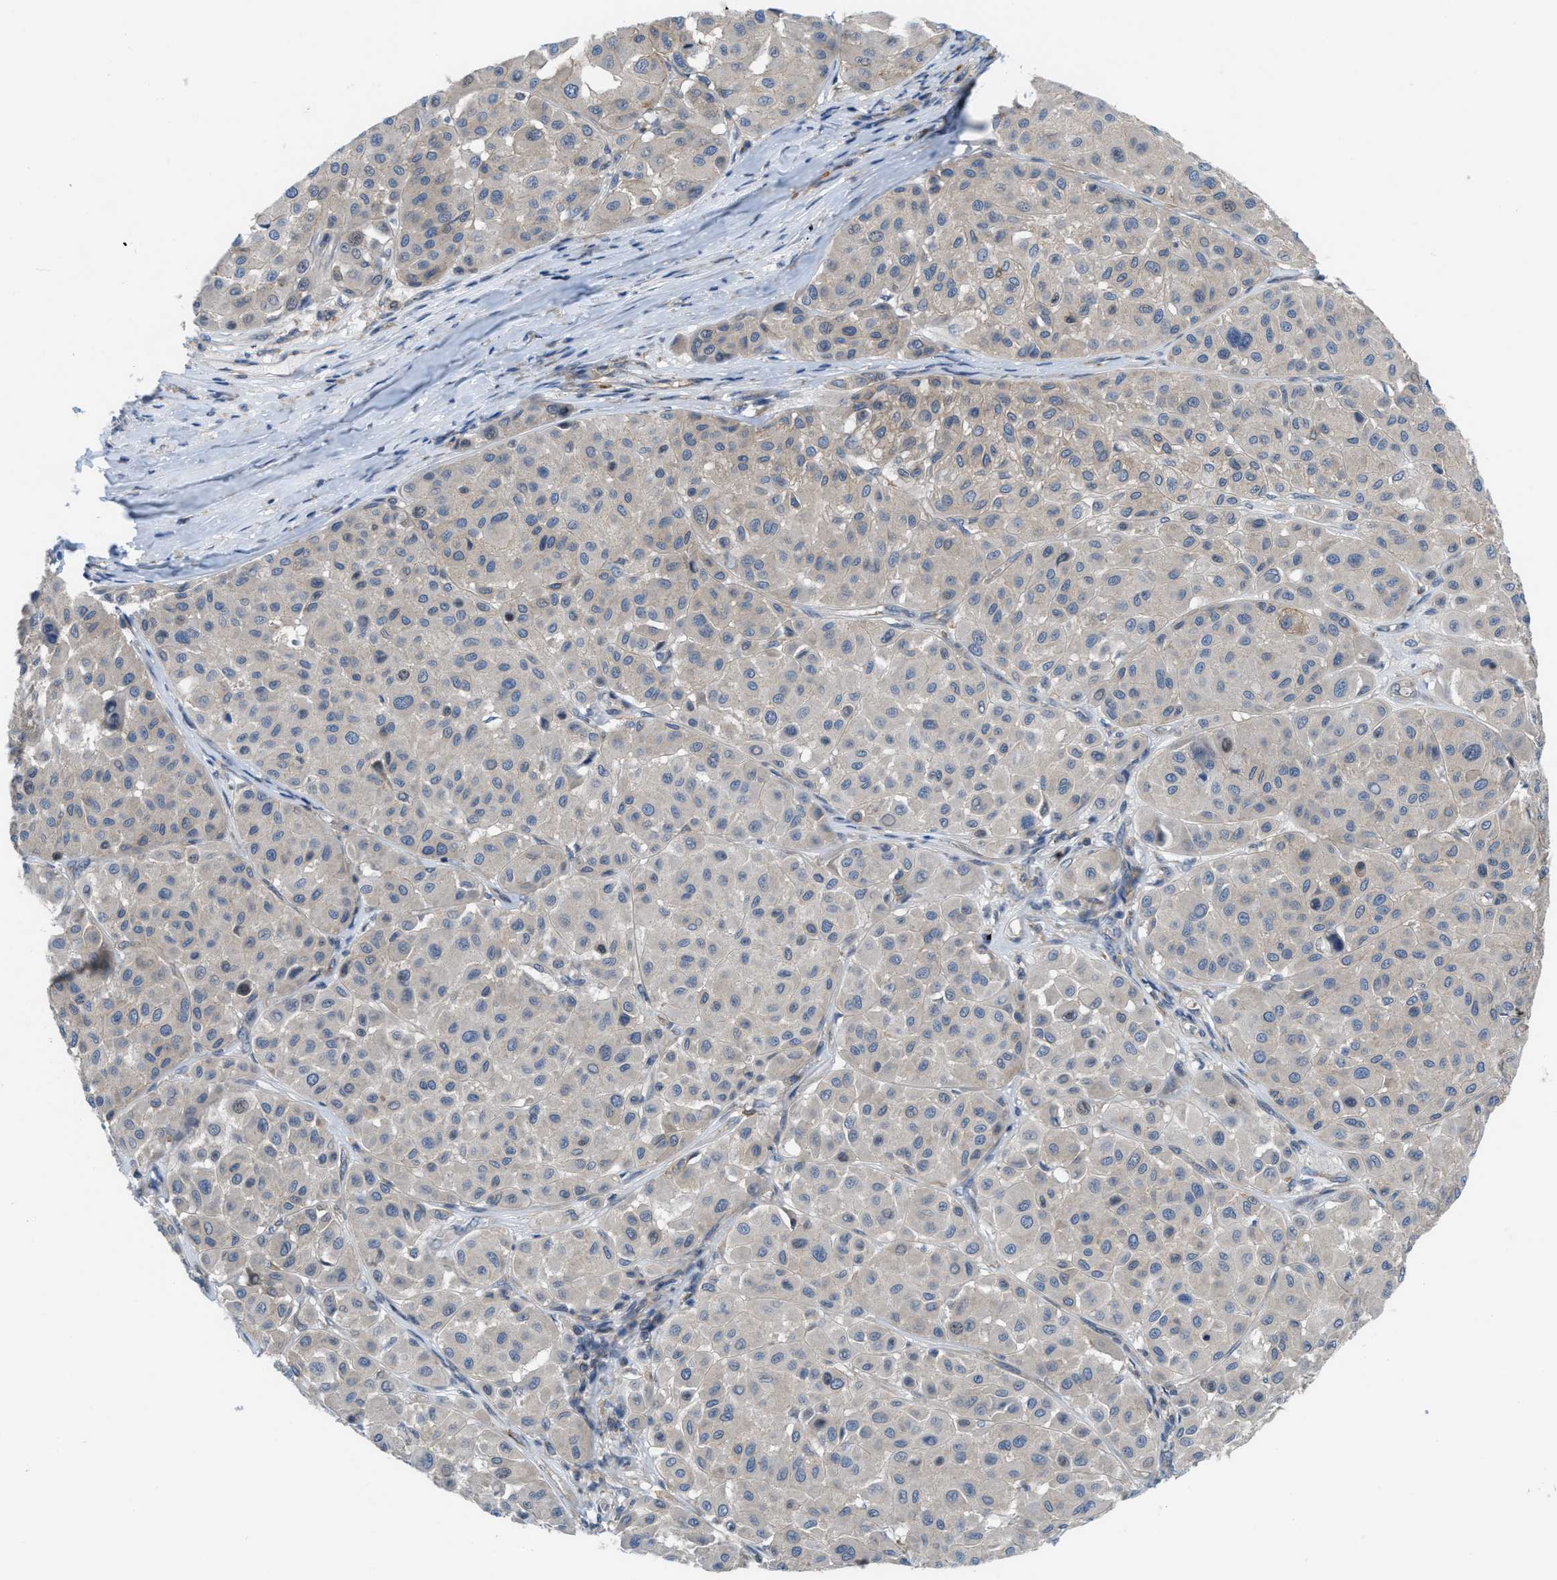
{"staining": {"intensity": "weak", "quantity": "<25%", "location": "cytoplasmic/membranous"}, "tissue": "melanoma", "cell_type": "Tumor cells", "image_type": "cancer", "snomed": [{"axis": "morphology", "description": "Malignant melanoma, Metastatic site"}, {"axis": "topography", "description": "Soft tissue"}], "caption": "DAB immunohistochemical staining of malignant melanoma (metastatic site) displays no significant staining in tumor cells.", "gene": "MYO18A", "patient": {"sex": "male", "age": 41}}